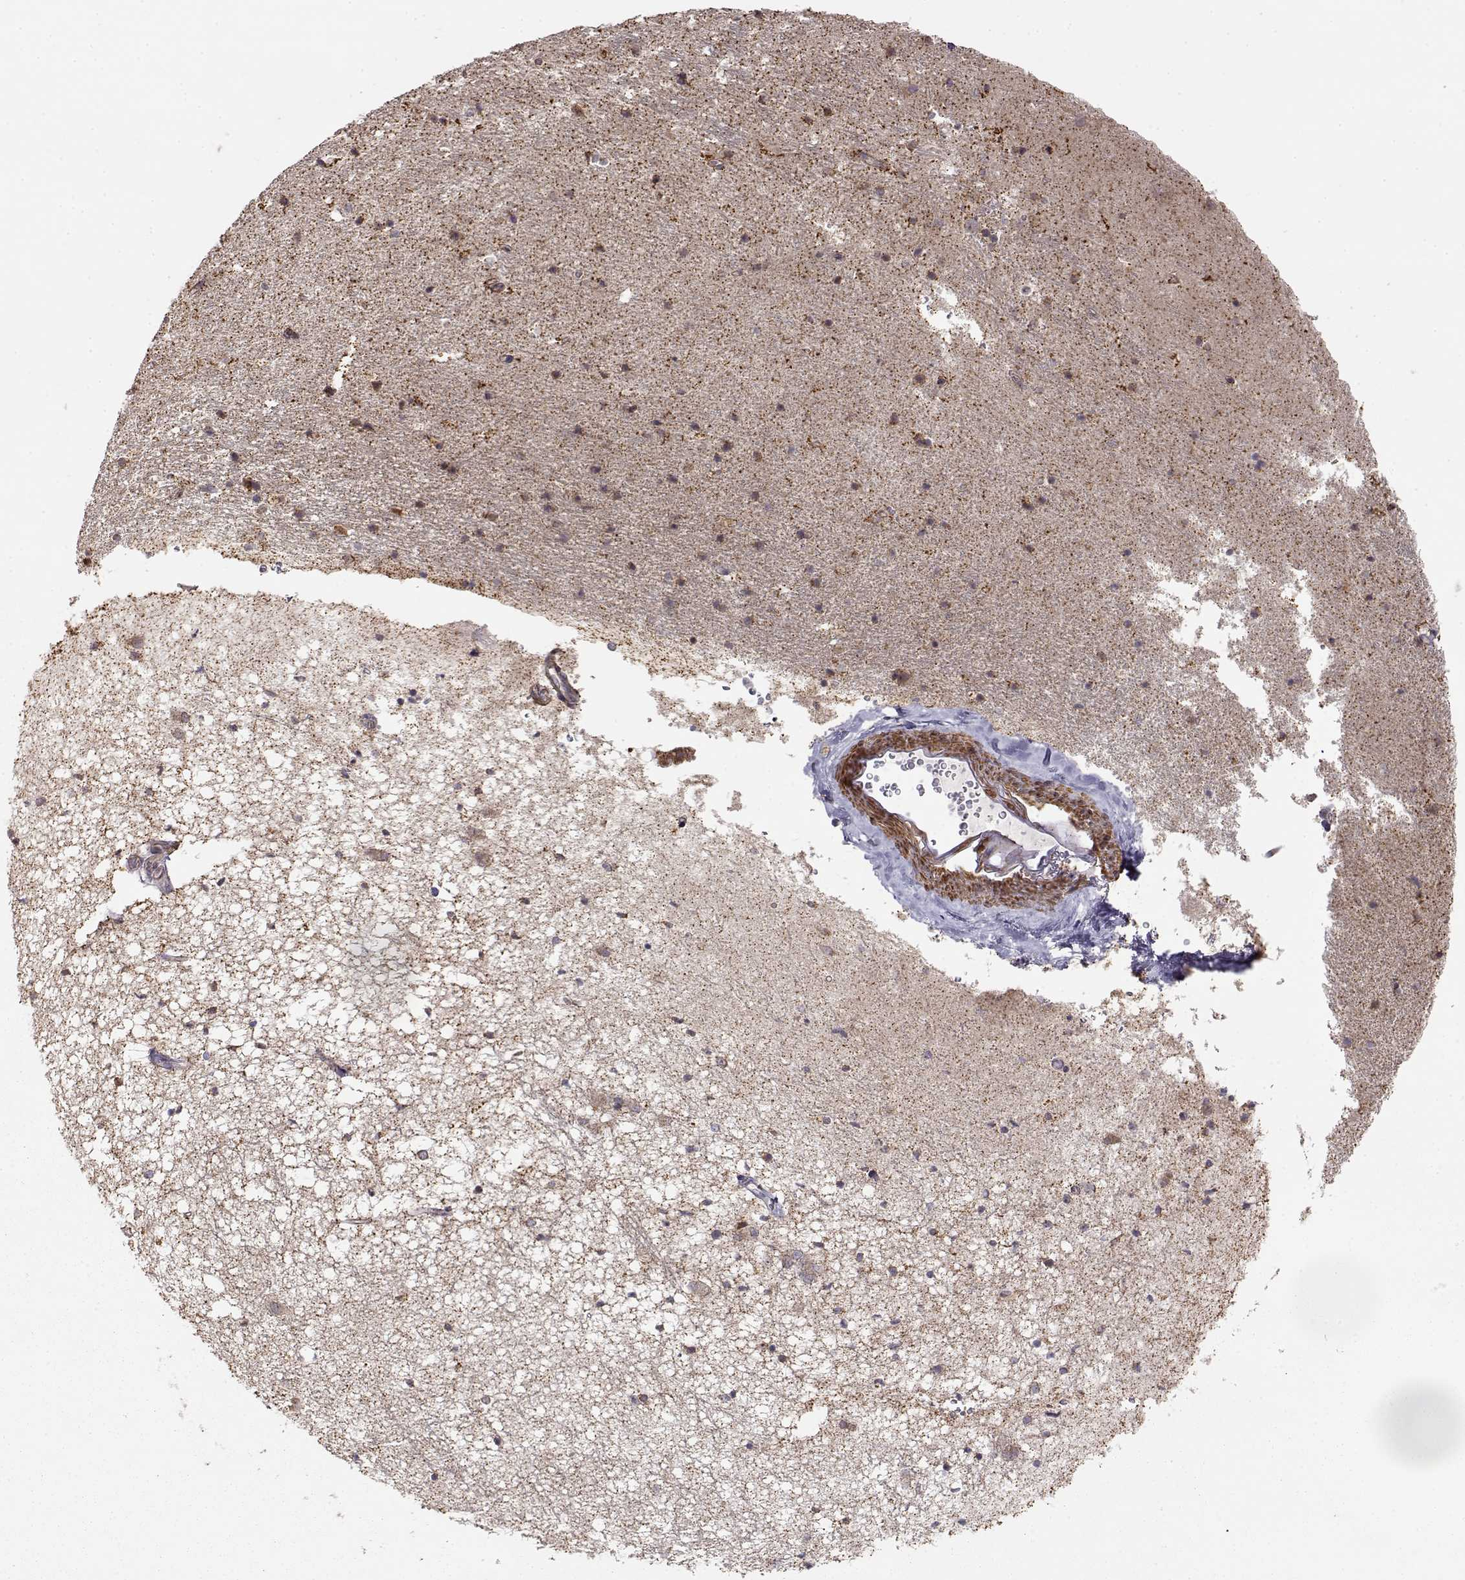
{"staining": {"intensity": "strong", "quantity": "<25%", "location": "cytoplasmic/membranous"}, "tissue": "hippocampus", "cell_type": "Glial cells", "image_type": "normal", "snomed": [{"axis": "morphology", "description": "Normal tissue, NOS"}, {"axis": "topography", "description": "Hippocampus"}], "caption": "Strong cytoplasmic/membranous staining is seen in about <25% of glial cells in normal hippocampus. Nuclei are stained in blue.", "gene": "PAIP1", "patient": {"sex": "male", "age": 44}}